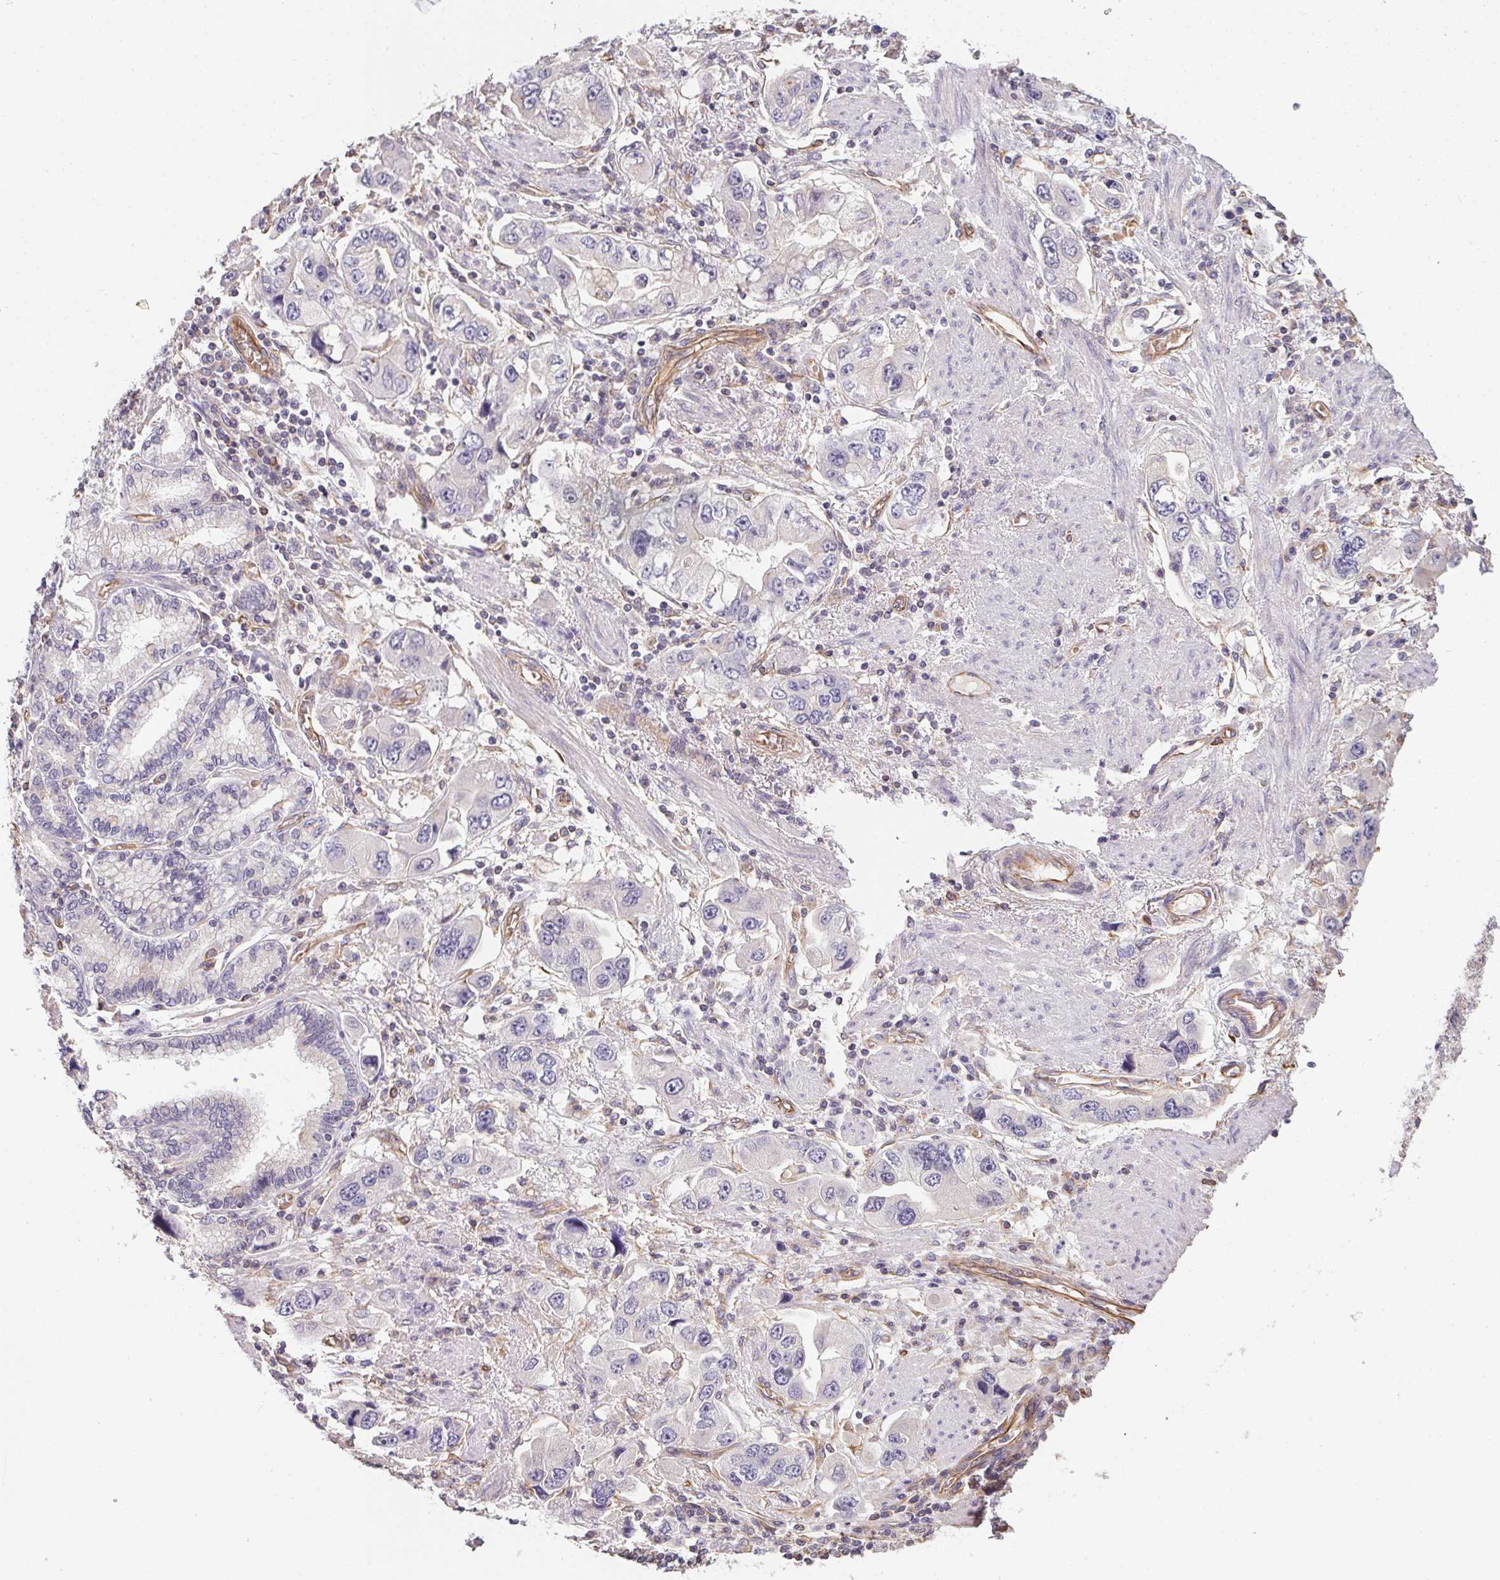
{"staining": {"intensity": "negative", "quantity": "none", "location": "none"}, "tissue": "stomach cancer", "cell_type": "Tumor cells", "image_type": "cancer", "snomed": [{"axis": "morphology", "description": "Adenocarcinoma, NOS"}, {"axis": "topography", "description": "Stomach, lower"}], "caption": "Human stomach cancer (adenocarcinoma) stained for a protein using IHC exhibits no positivity in tumor cells.", "gene": "TBKBP1", "patient": {"sex": "female", "age": 93}}